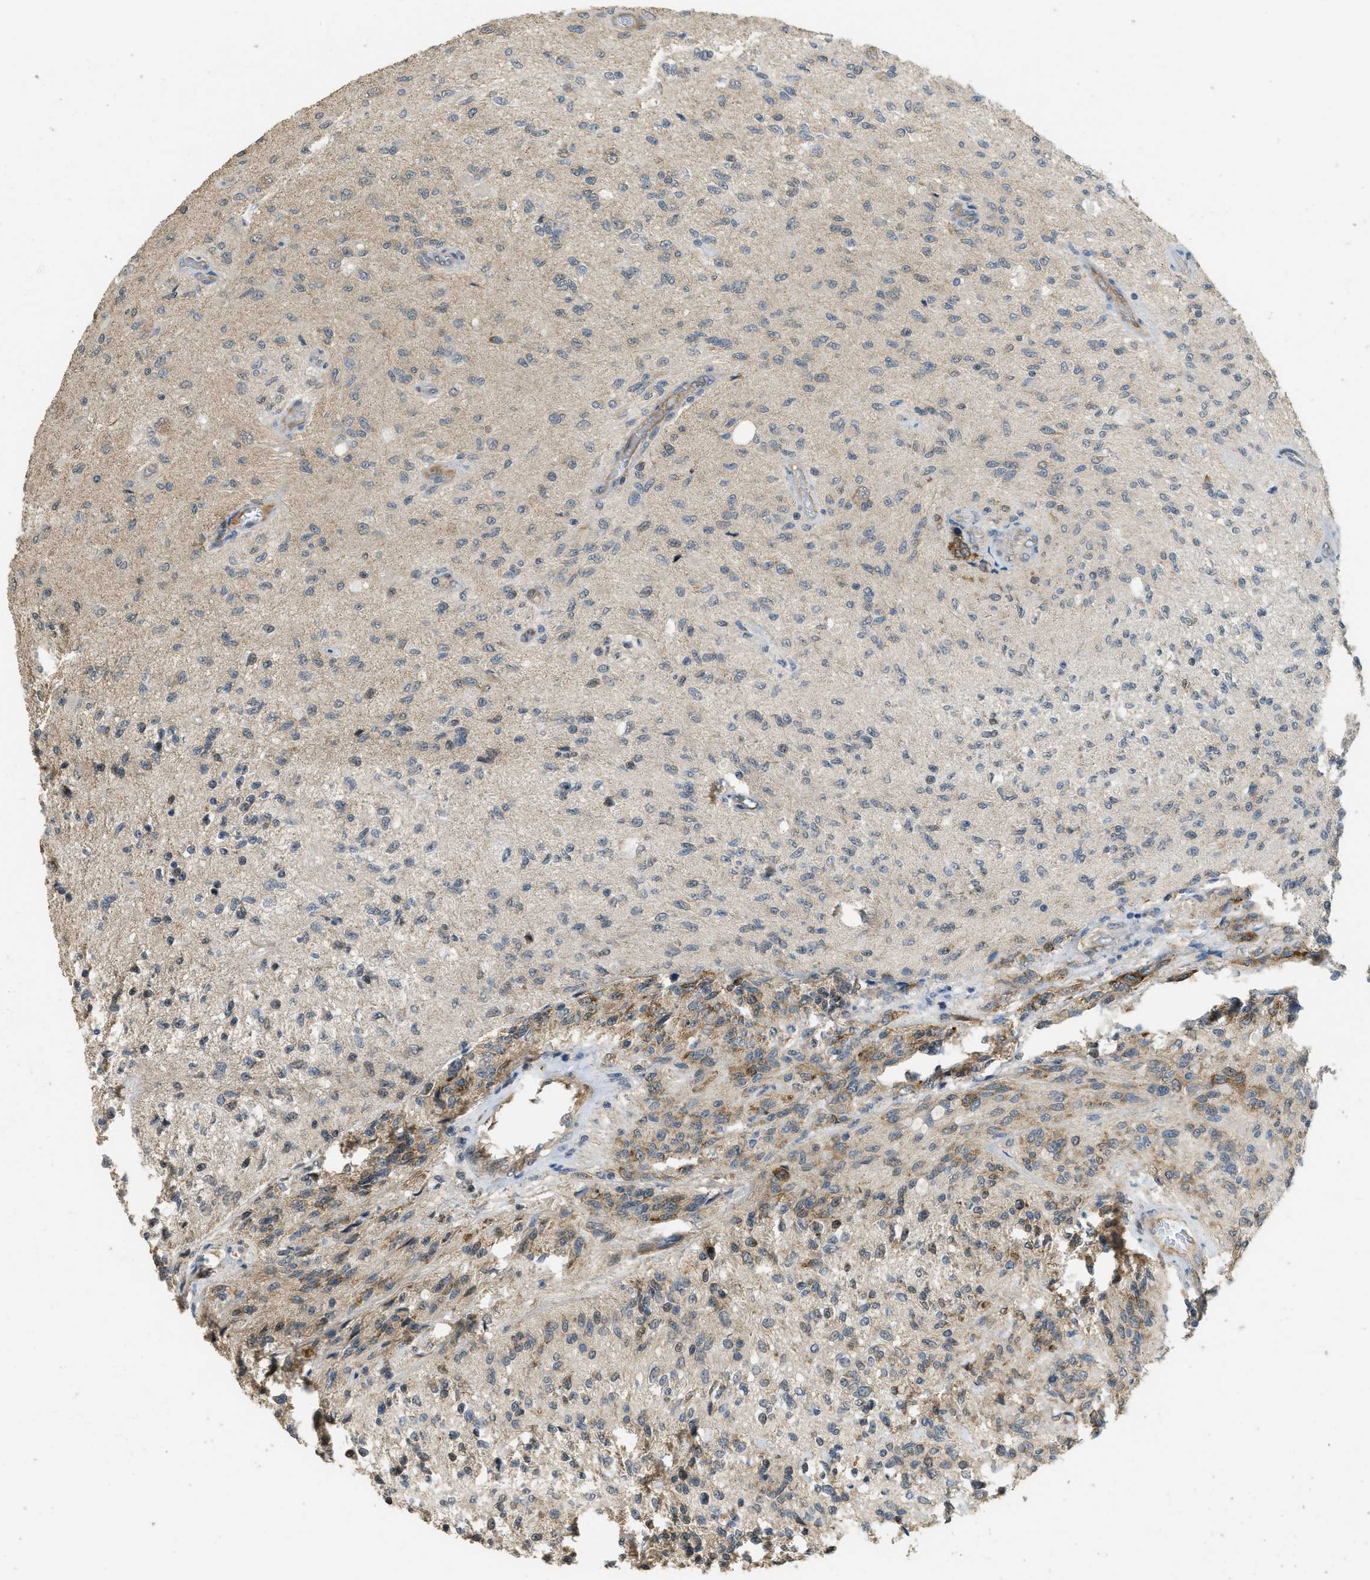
{"staining": {"intensity": "weak", "quantity": "<25%", "location": "cytoplasmic/membranous"}, "tissue": "glioma", "cell_type": "Tumor cells", "image_type": "cancer", "snomed": [{"axis": "morphology", "description": "Normal tissue, NOS"}, {"axis": "morphology", "description": "Glioma, malignant, High grade"}, {"axis": "topography", "description": "Cerebral cortex"}], "caption": "High power microscopy image of an immunohistochemistry micrograph of high-grade glioma (malignant), revealing no significant positivity in tumor cells. (Brightfield microscopy of DAB (3,3'-diaminobenzidine) immunohistochemistry (IHC) at high magnification).", "gene": "IGF2BP2", "patient": {"sex": "male", "age": 77}}